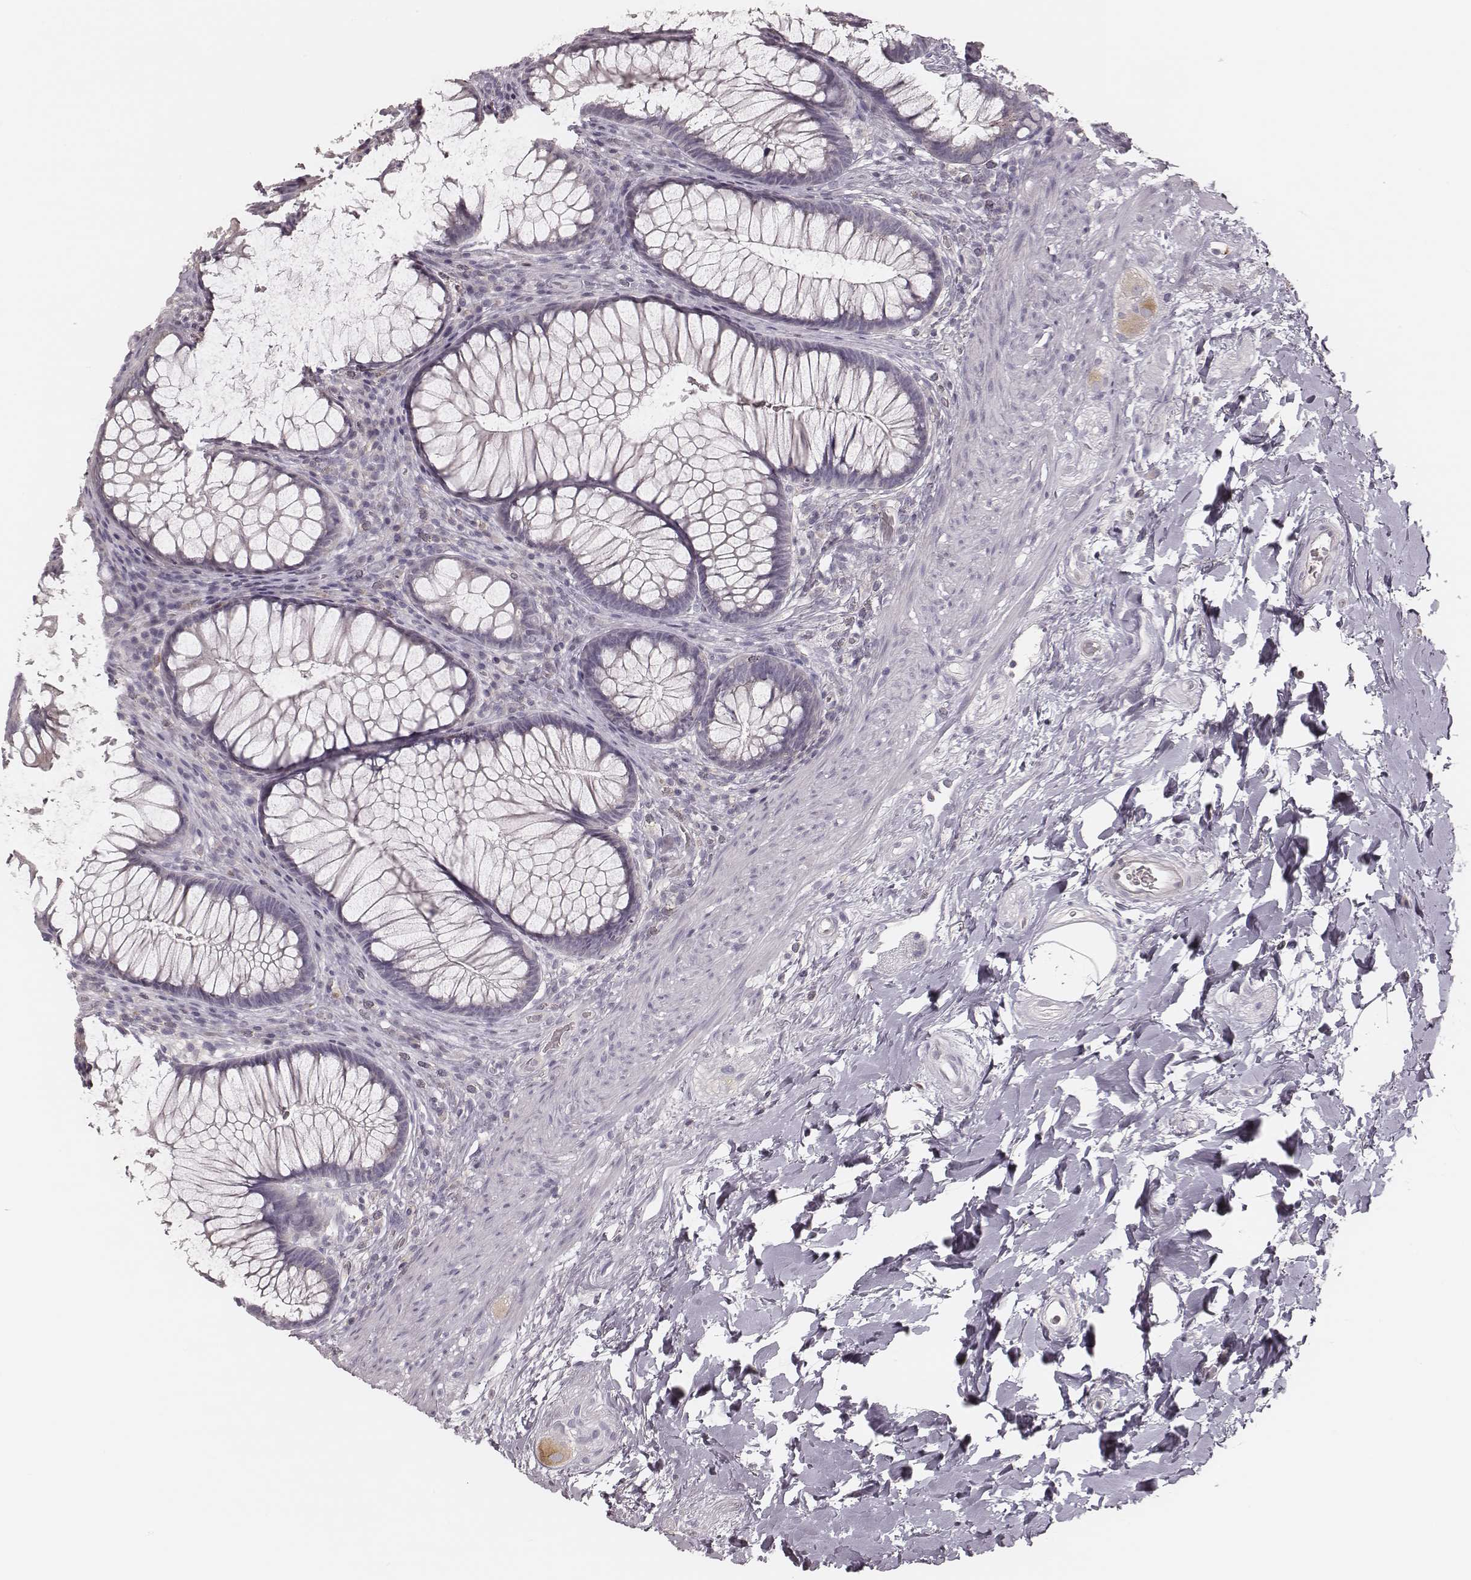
{"staining": {"intensity": "negative", "quantity": "none", "location": "none"}, "tissue": "rectum", "cell_type": "Glandular cells", "image_type": "normal", "snomed": [{"axis": "morphology", "description": "Normal tissue, NOS"}, {"axis": "topography", "description": "Smooth muscle"}, {"axis": "topography", "description": "Rectum"}], "caption": "This is an immunohistochemistry image of normal rectum. There is no expression in glandular cells.", "gene": "MSX1", "patient": {"sex": "male", "age": 53}}